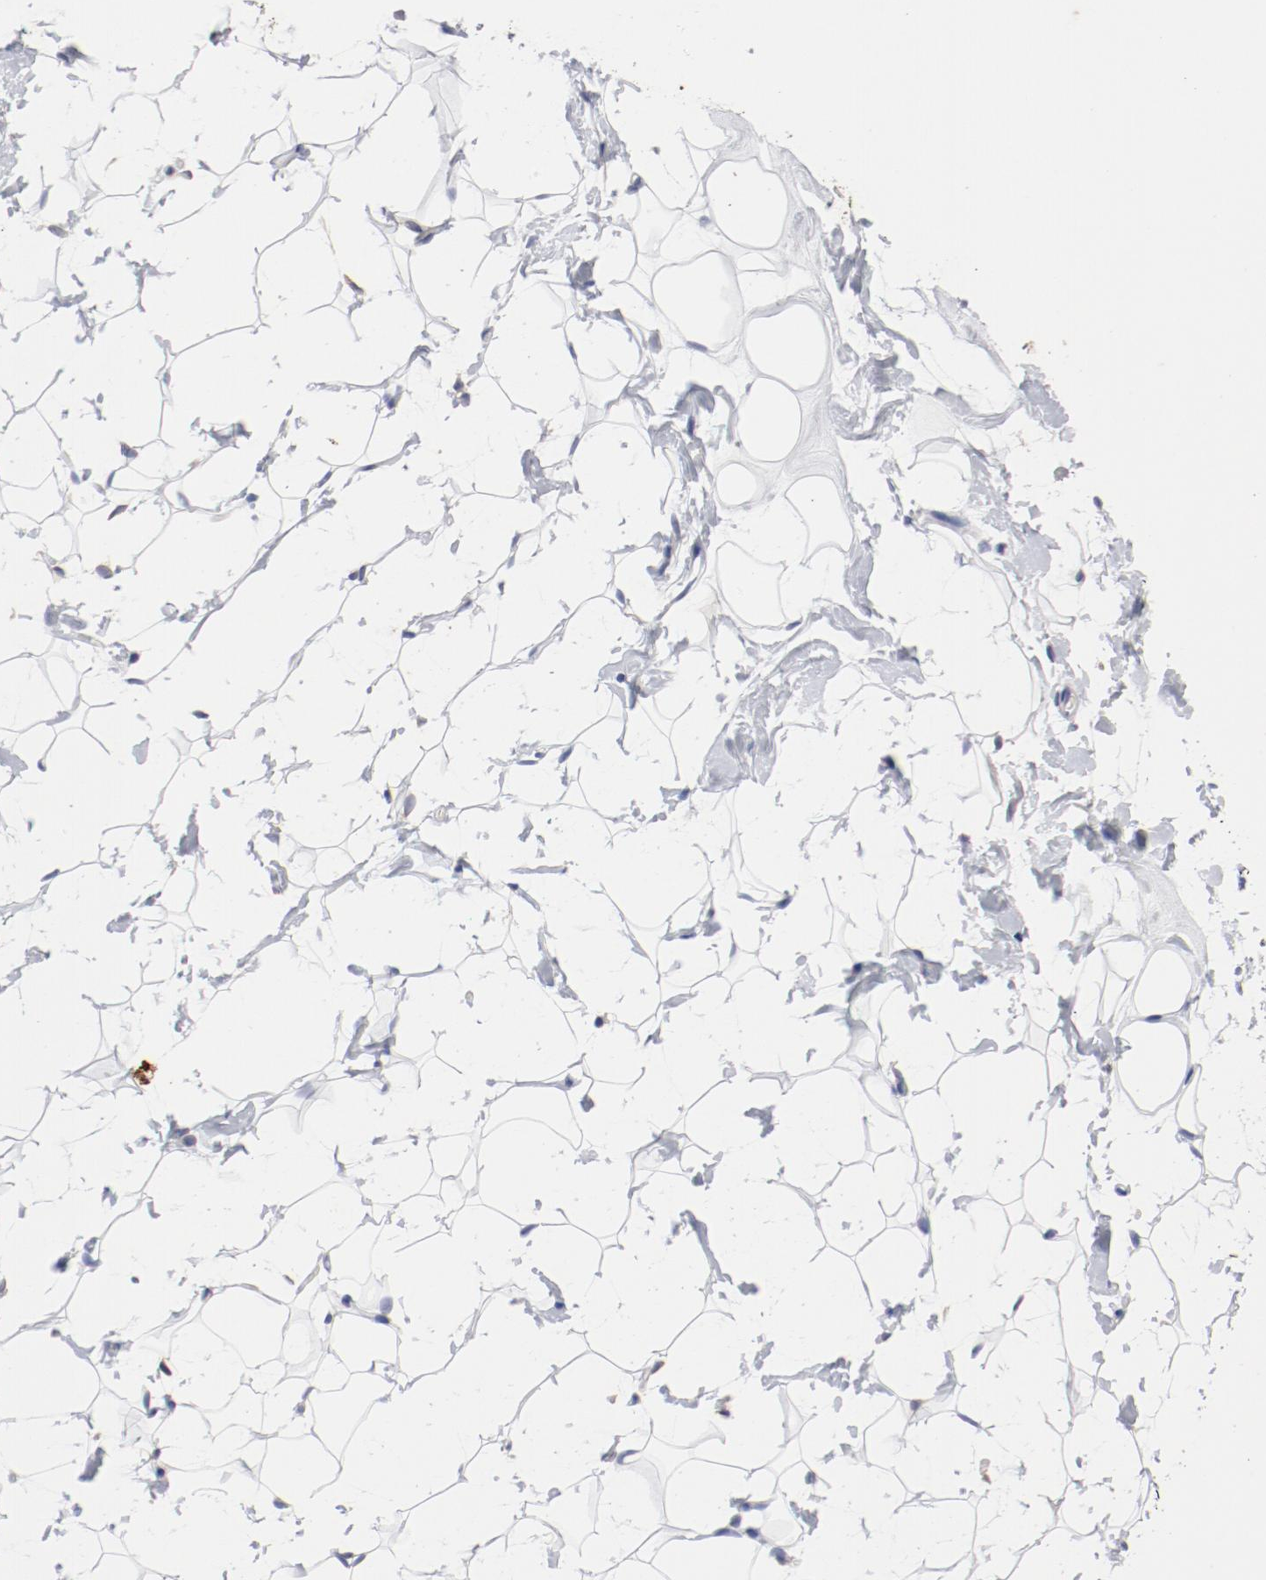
{"staining": {"intensity": "negative", "quantity": "none", "location": "none"}, "tissue": "breast", "cell_type": "Adipocytes", "image_type": "normal", "snomed": [{"axis": "morphology", "description": "Normal tissue, NOS"}, {"axis": "topography", "description": "Breast"}], "caption": "Immunohistochemical staining of normal human breast reveals no significant expression in adipocytes.", "gene": "TSPAN6", "patient": {"sex": "female", "age": 52}}